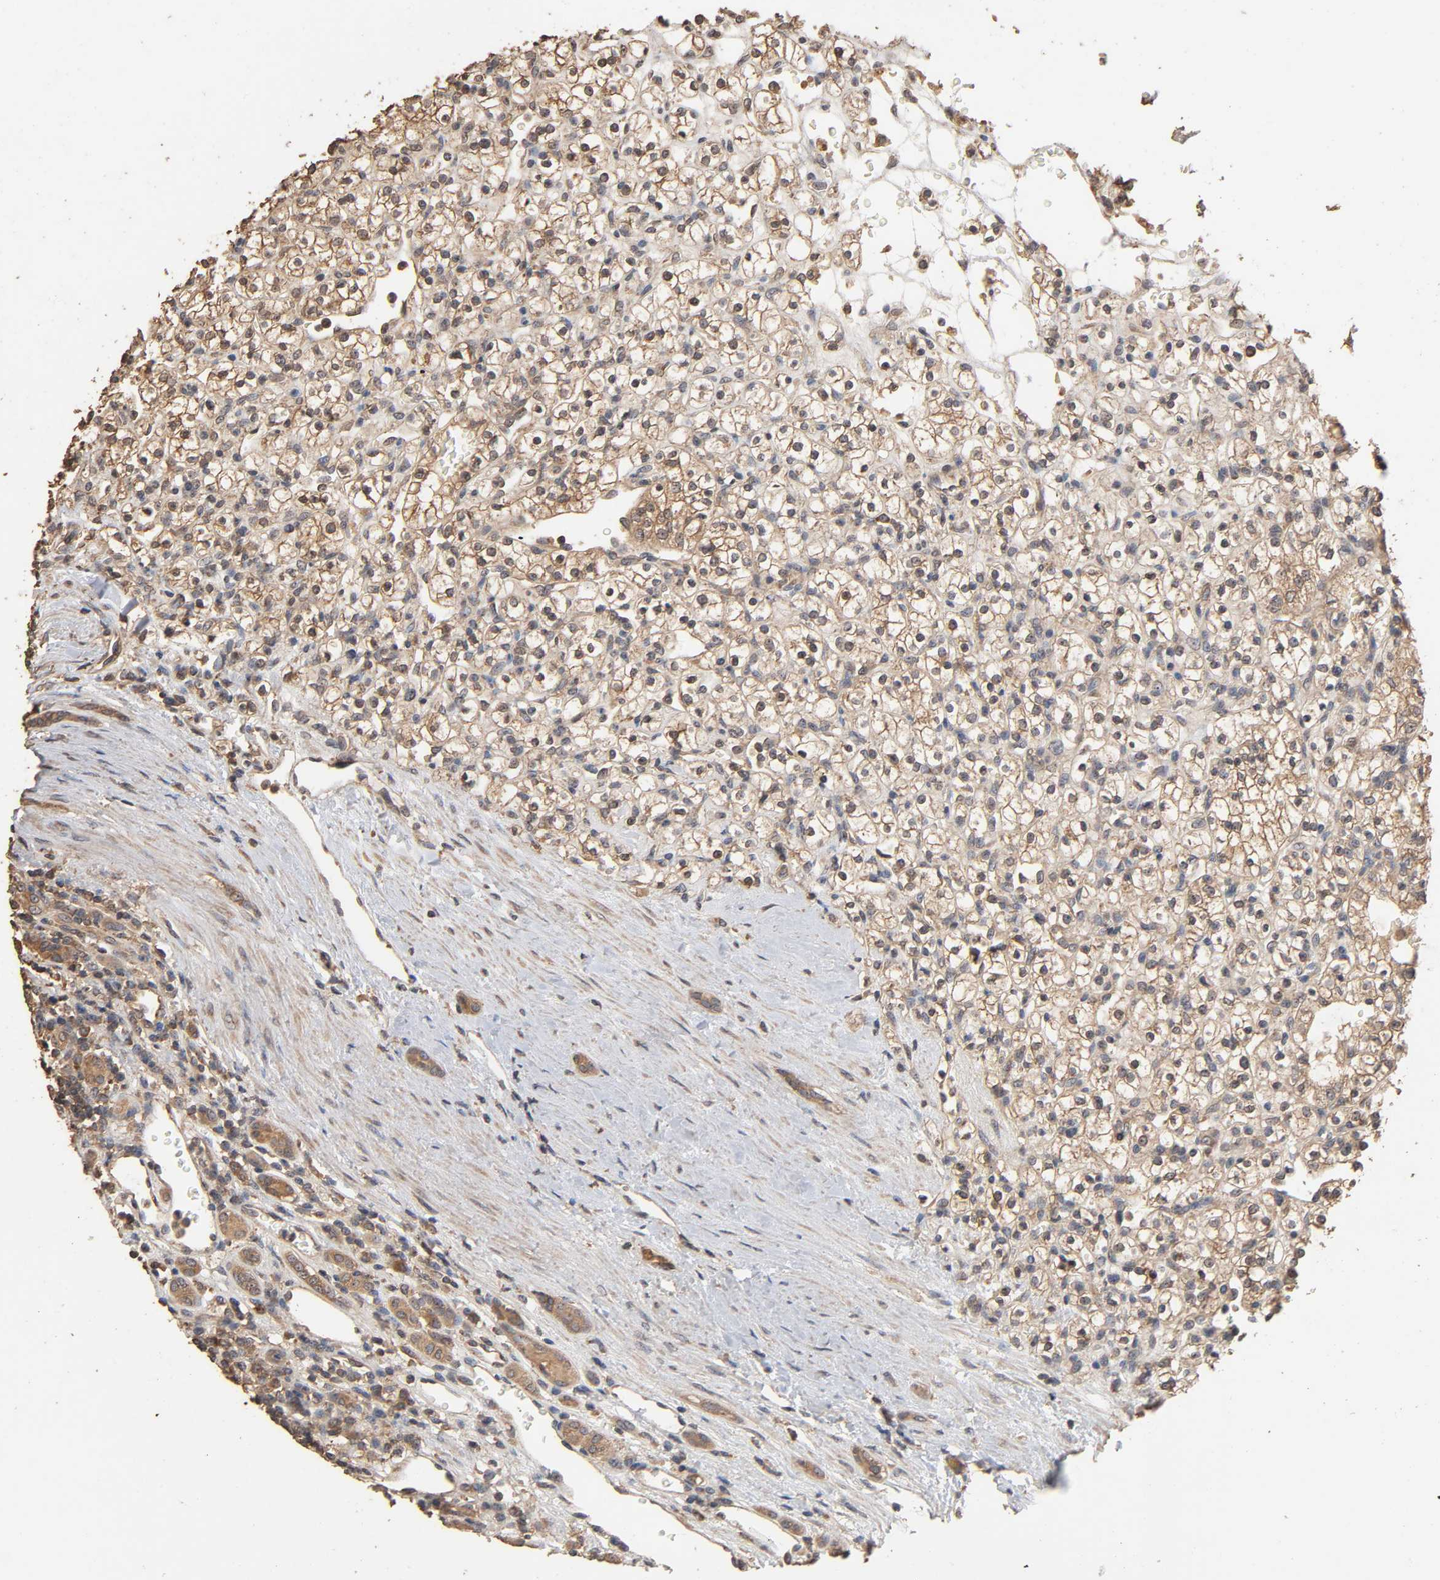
{"staining": {"intensity": "weak", "quantity": ">75%", "location": "cytoplasmic/membranous"}, "tissue": "renal cancer", "cell_type": "Tumor cells", "image_type": "cancer", "snomed": [{"axis": "morphology", "description": "Normal tissue, NOS"}, {"axis": "morphology", "description": "Adenocarcinoma, NOS"}, {"axis": "topography", "description": "Kidney"}], "caption": "Immunohistochemistry (IHC) of human renal adenocarcinoma exhibits low levels of weak cytoplasmic/membranous positivity in about >75% of tumor cells.", "gene": "ARHGEF7", "patient": {"sex": "female", "age": 55}}